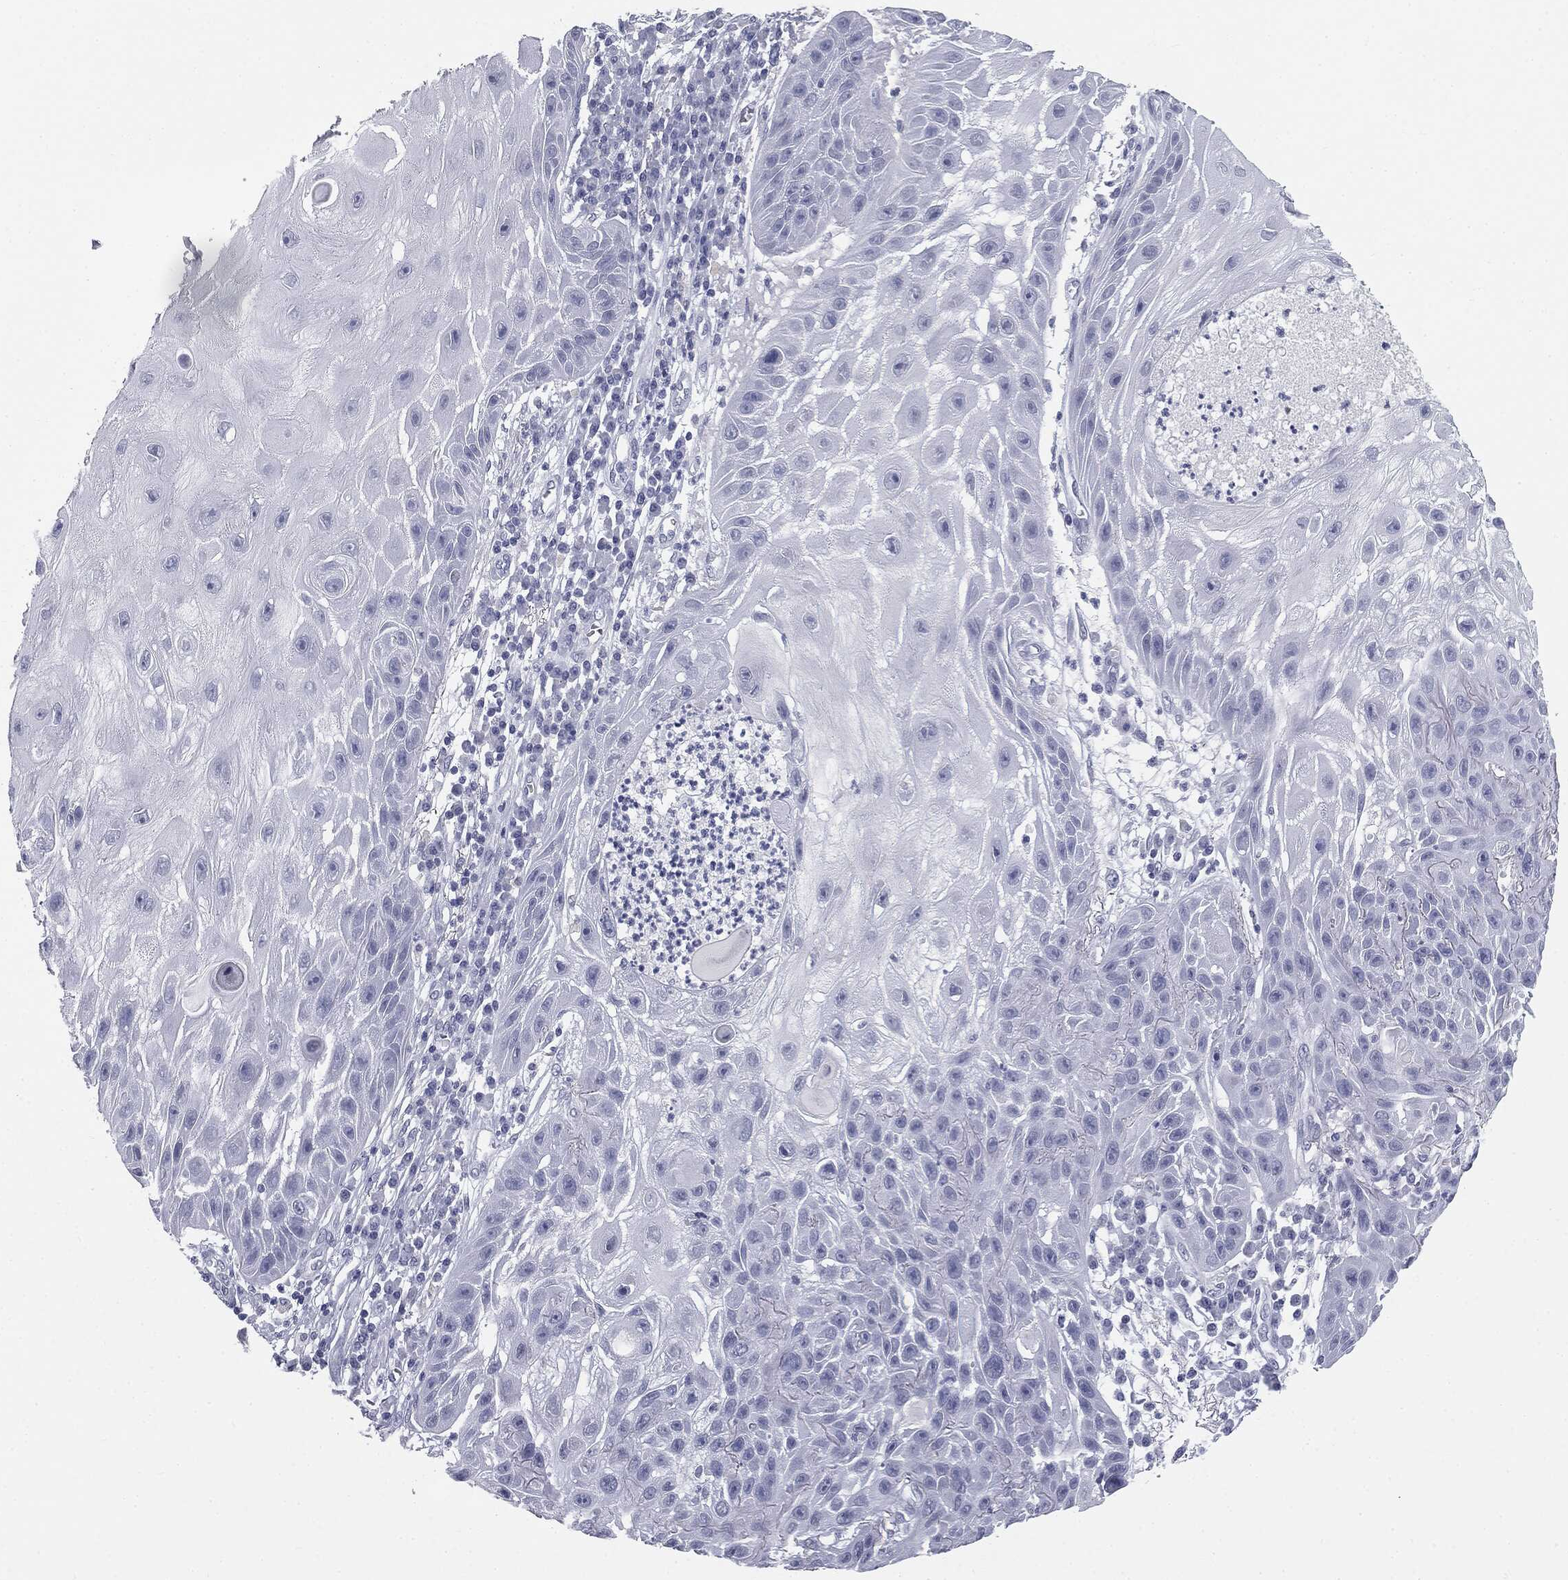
{"staining": {"intensity": "negative", "quantity": "none", "location": "none"}, "tissue": "skin cancer", "cell_type": "Tumor cells", "image_type": "cancer", "snomed": [{"axis": "morphology", "description": "Normal tissue, NOS"}, {"axis": "morphology", "description": "Squamous cell carcinoma, NOS"}, {"axis": "topography", "description": "Skin"}], "caption": "Tumor cells show no significant protein expression in skin cancer (squamous cell carcinoma).", "gene": "TPO", "patient": {"sex": "male", "age": 79}}